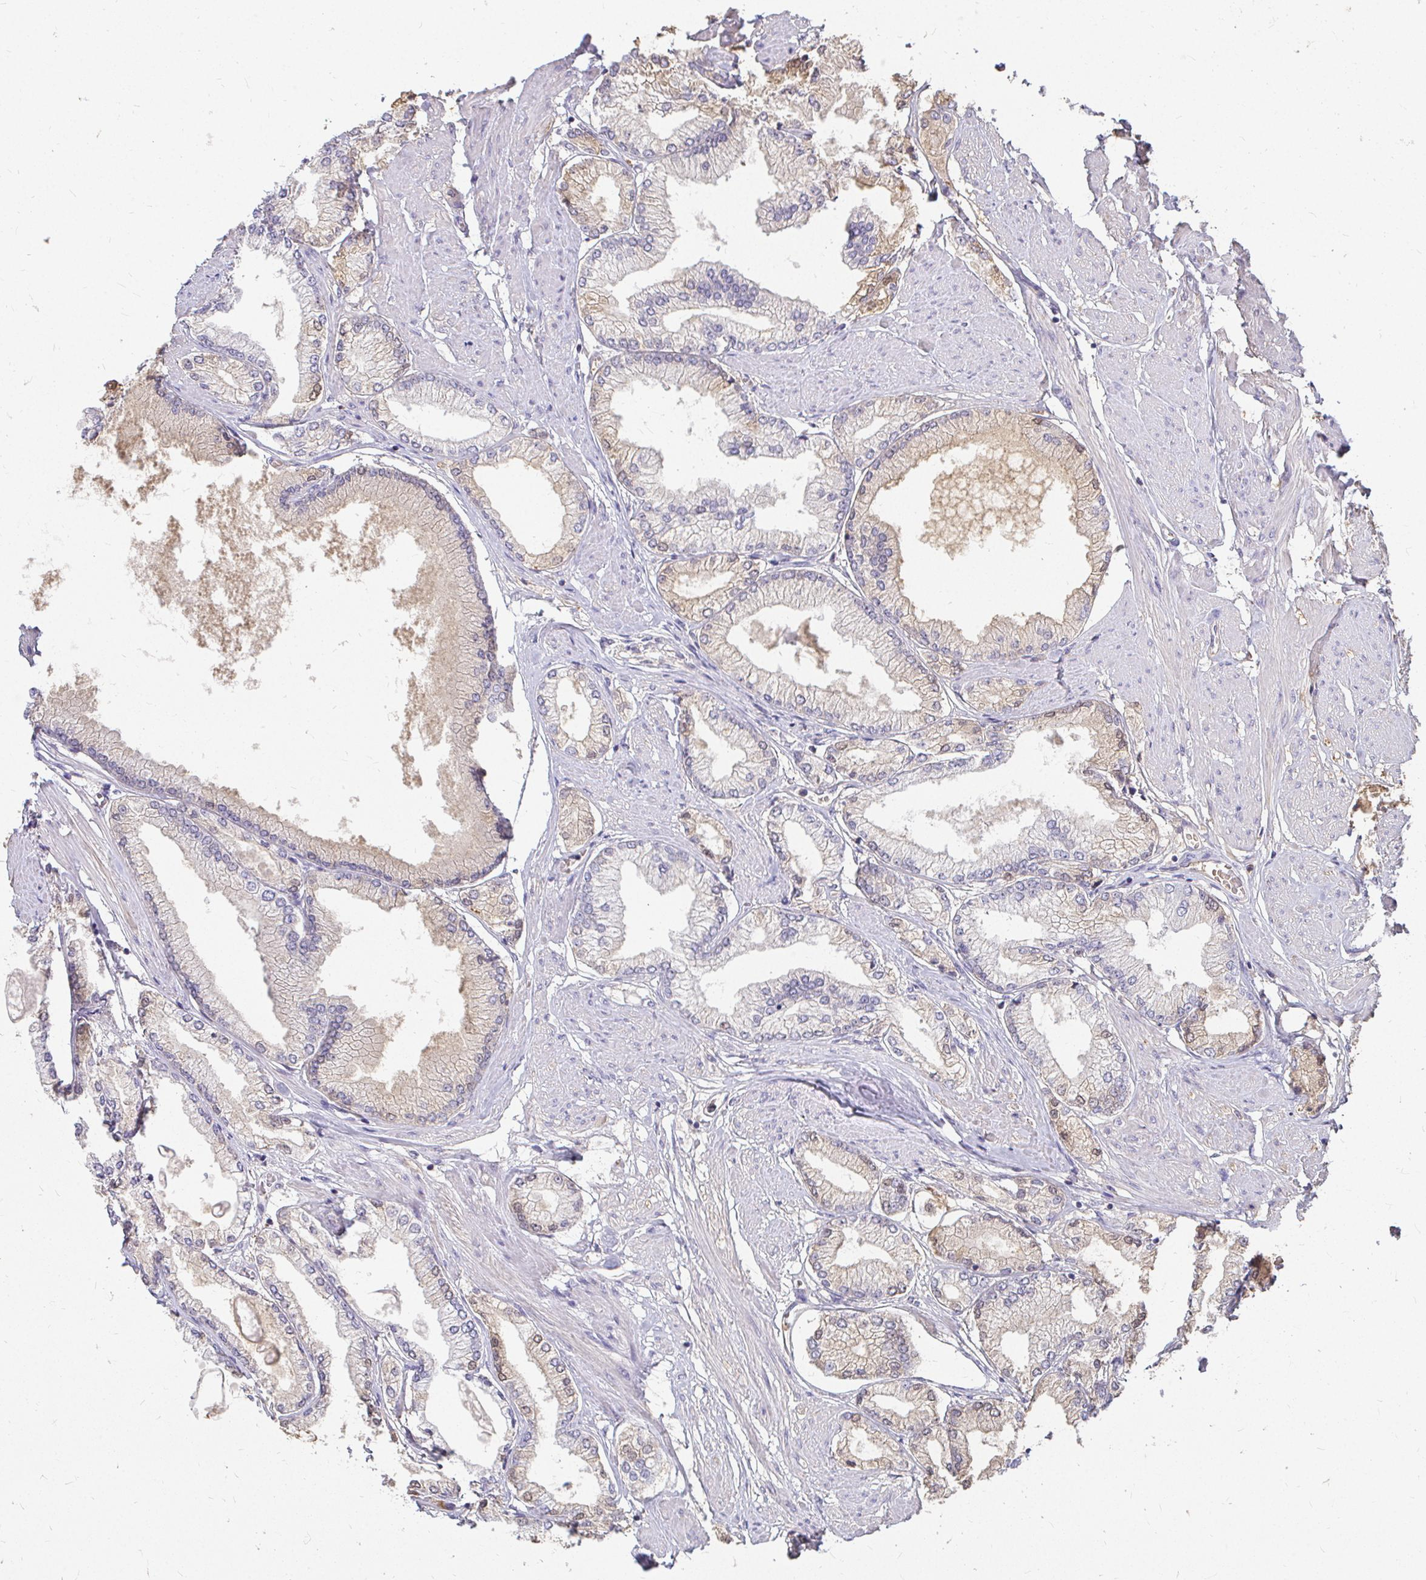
{"staining": {"intensity": "weak", "quantity": "<25%", "location": "cytoplasmic/membranous"}, "tissue": "prostate cancer", "cell_type": "Tumor cells", "image_type": "cancer", "snomed": [{"axis": "morphology", "description": "Adenocarcinoma, High grade"}, {"axis": "topography", "description": "Prostate"}], "caption": "An immunohistochemistry image of high-grade adenocarcinoma (prostate) is shown. There is no staining in tumor cells of high-grade adenocarcinoma (prostate).", "gene": "LOXL4", "patient": {"sex": "male", "age": 68}}